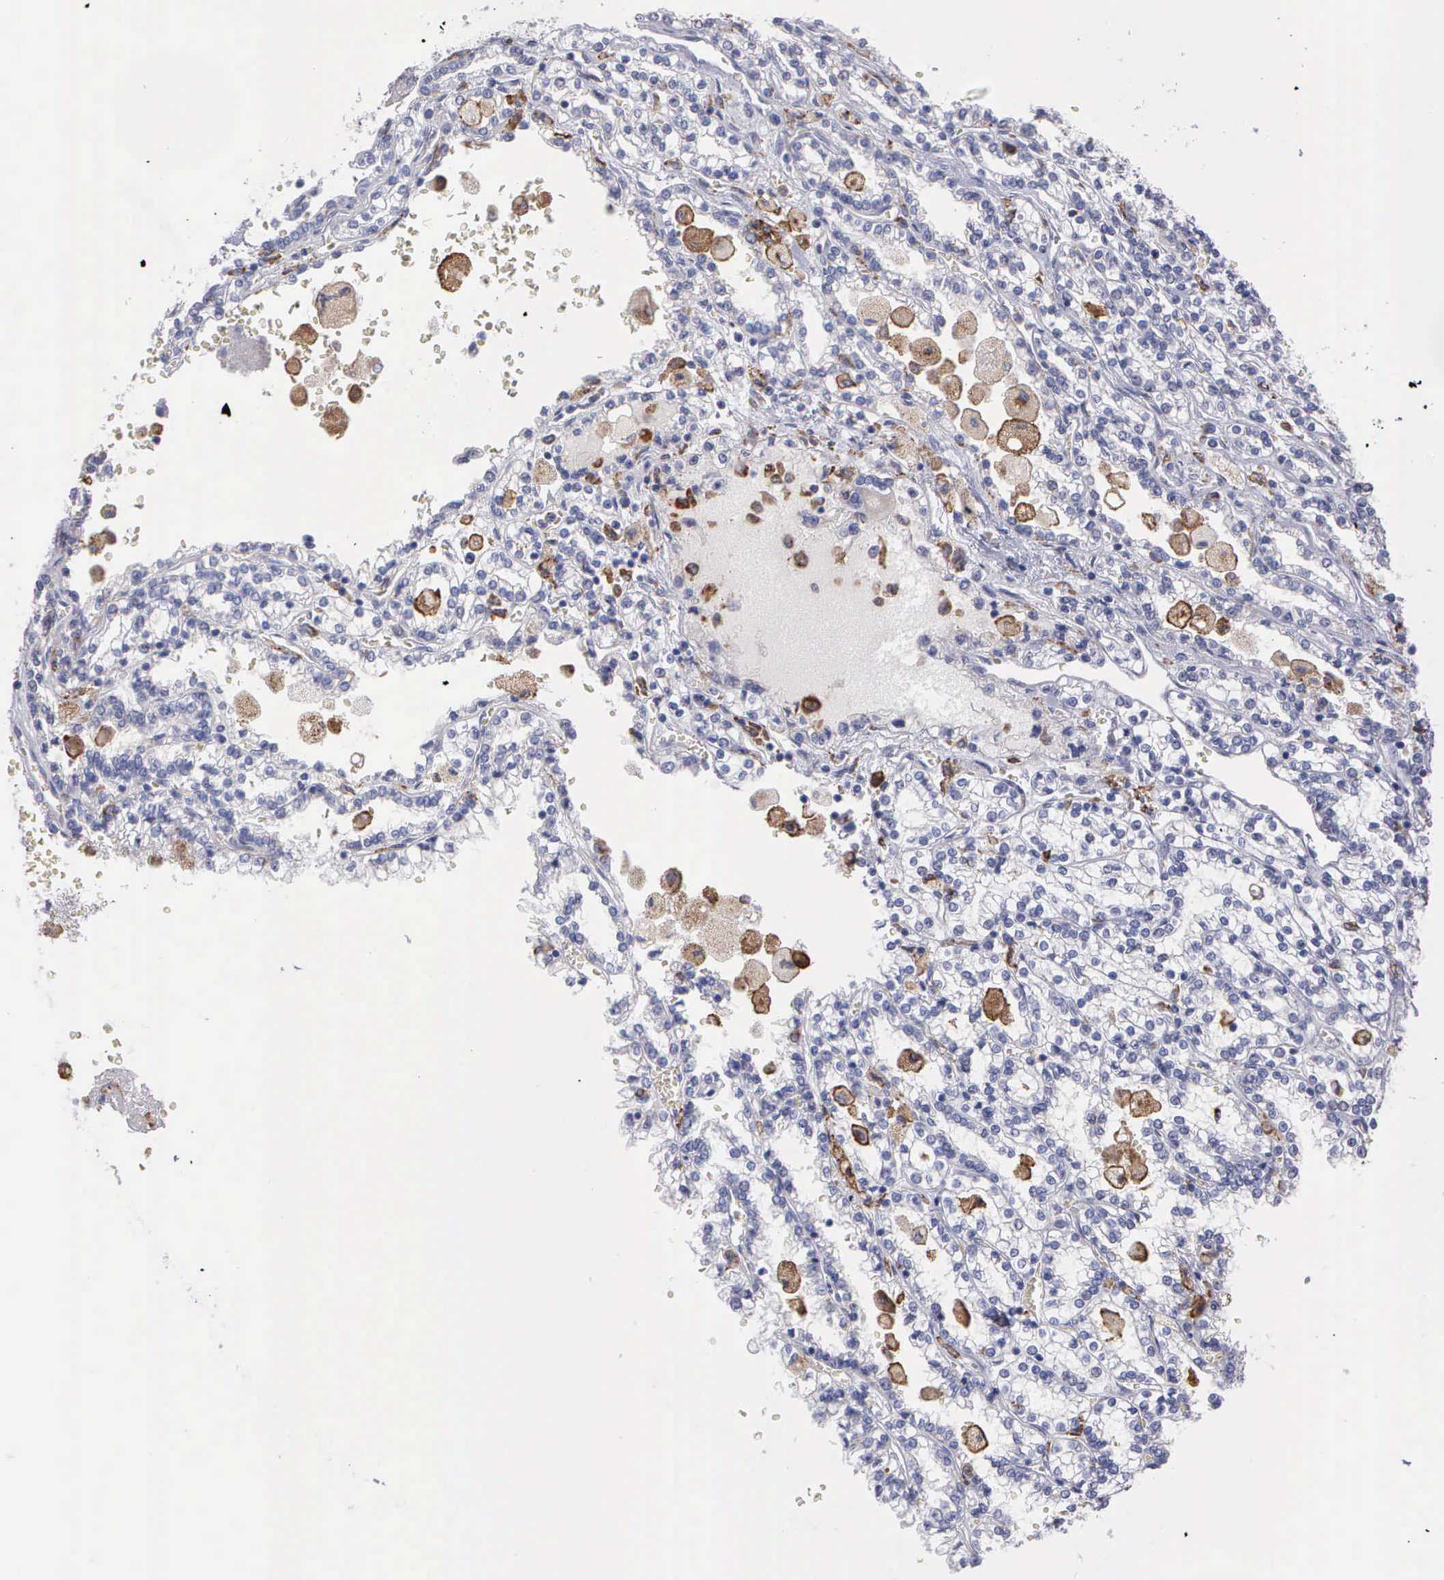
{"staining": {"intensity": "negative", "quantity": "none", "location": "none"}, "tissue": "renal cancer", "cell_type": "Tumor cells", "image_type": "cancer", "snomed": [{"axis": "morphology", "description": "Adenocarcinoma, NOS"}, {"axis": "topography", "description": "Kidney"}], "caption": "The photomicrograph displays no staining of tumor cells in renal adenocarcinoma. (Immunohistochemistry (ihc), brightfield microscopy, high magnification).", "gene": "TYRP1", "patient": {"sex": "female", "age": 56}}